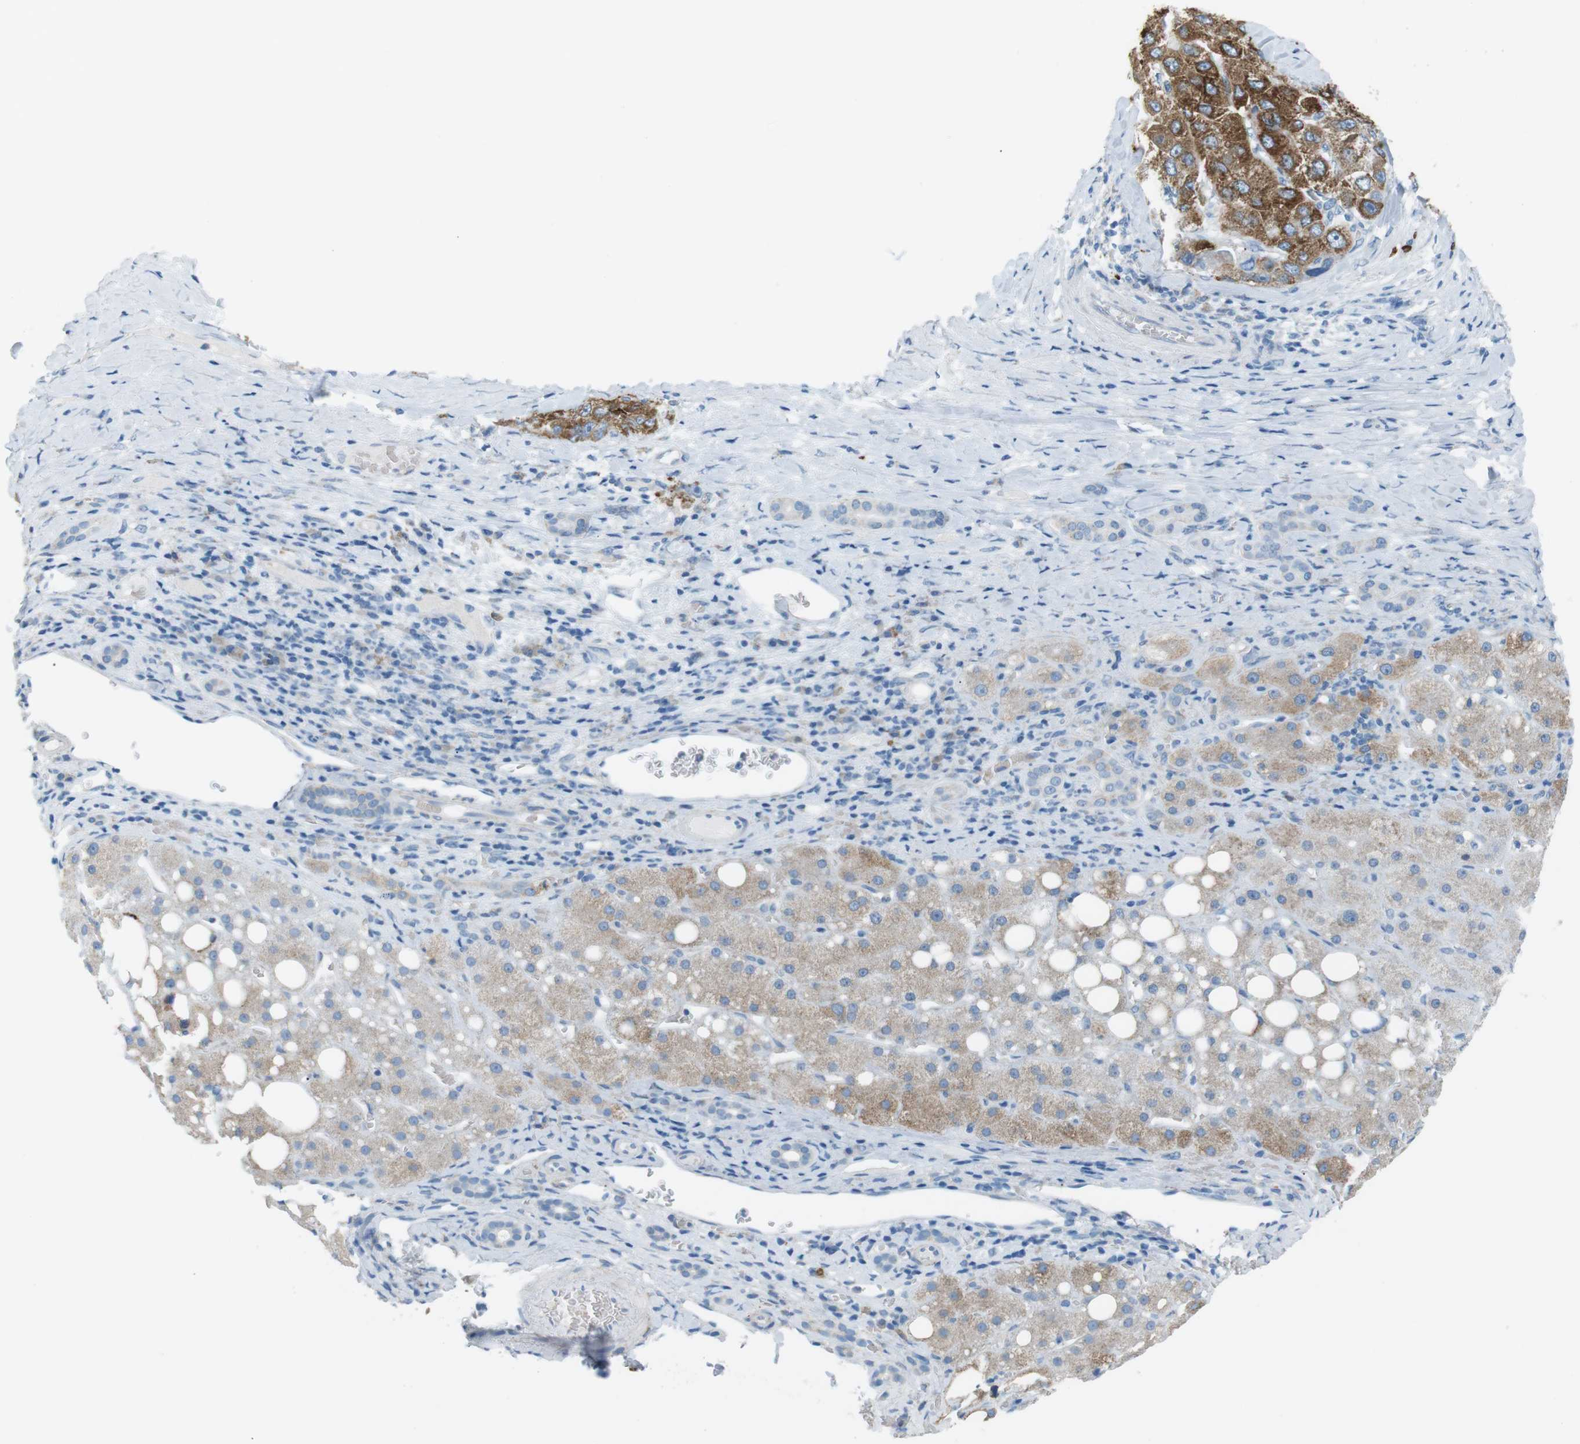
{"staining": {"intensity": "moderate", "quantity": ">75%", "location": "cytoplasmic/membranous"}, "tissue": "liver cancer", "cell_type": "Tumor cells", "image_type": "cancer", "snomed": [{"axis": "morphology", "description": "Carcinoma, Hepatocellular, NOS"}, {"axis": "topography", "description": "Liver"}], "caption": "Immunohistochemical staining of human liver cancer (hepatocellular carcinoma) shows medium levels of moderate cytoplasmic/membranous positivity in approximately >75% of tumor cells.", "gene": "VAMP1", "patient": {"sex": "male", "age": 80}}